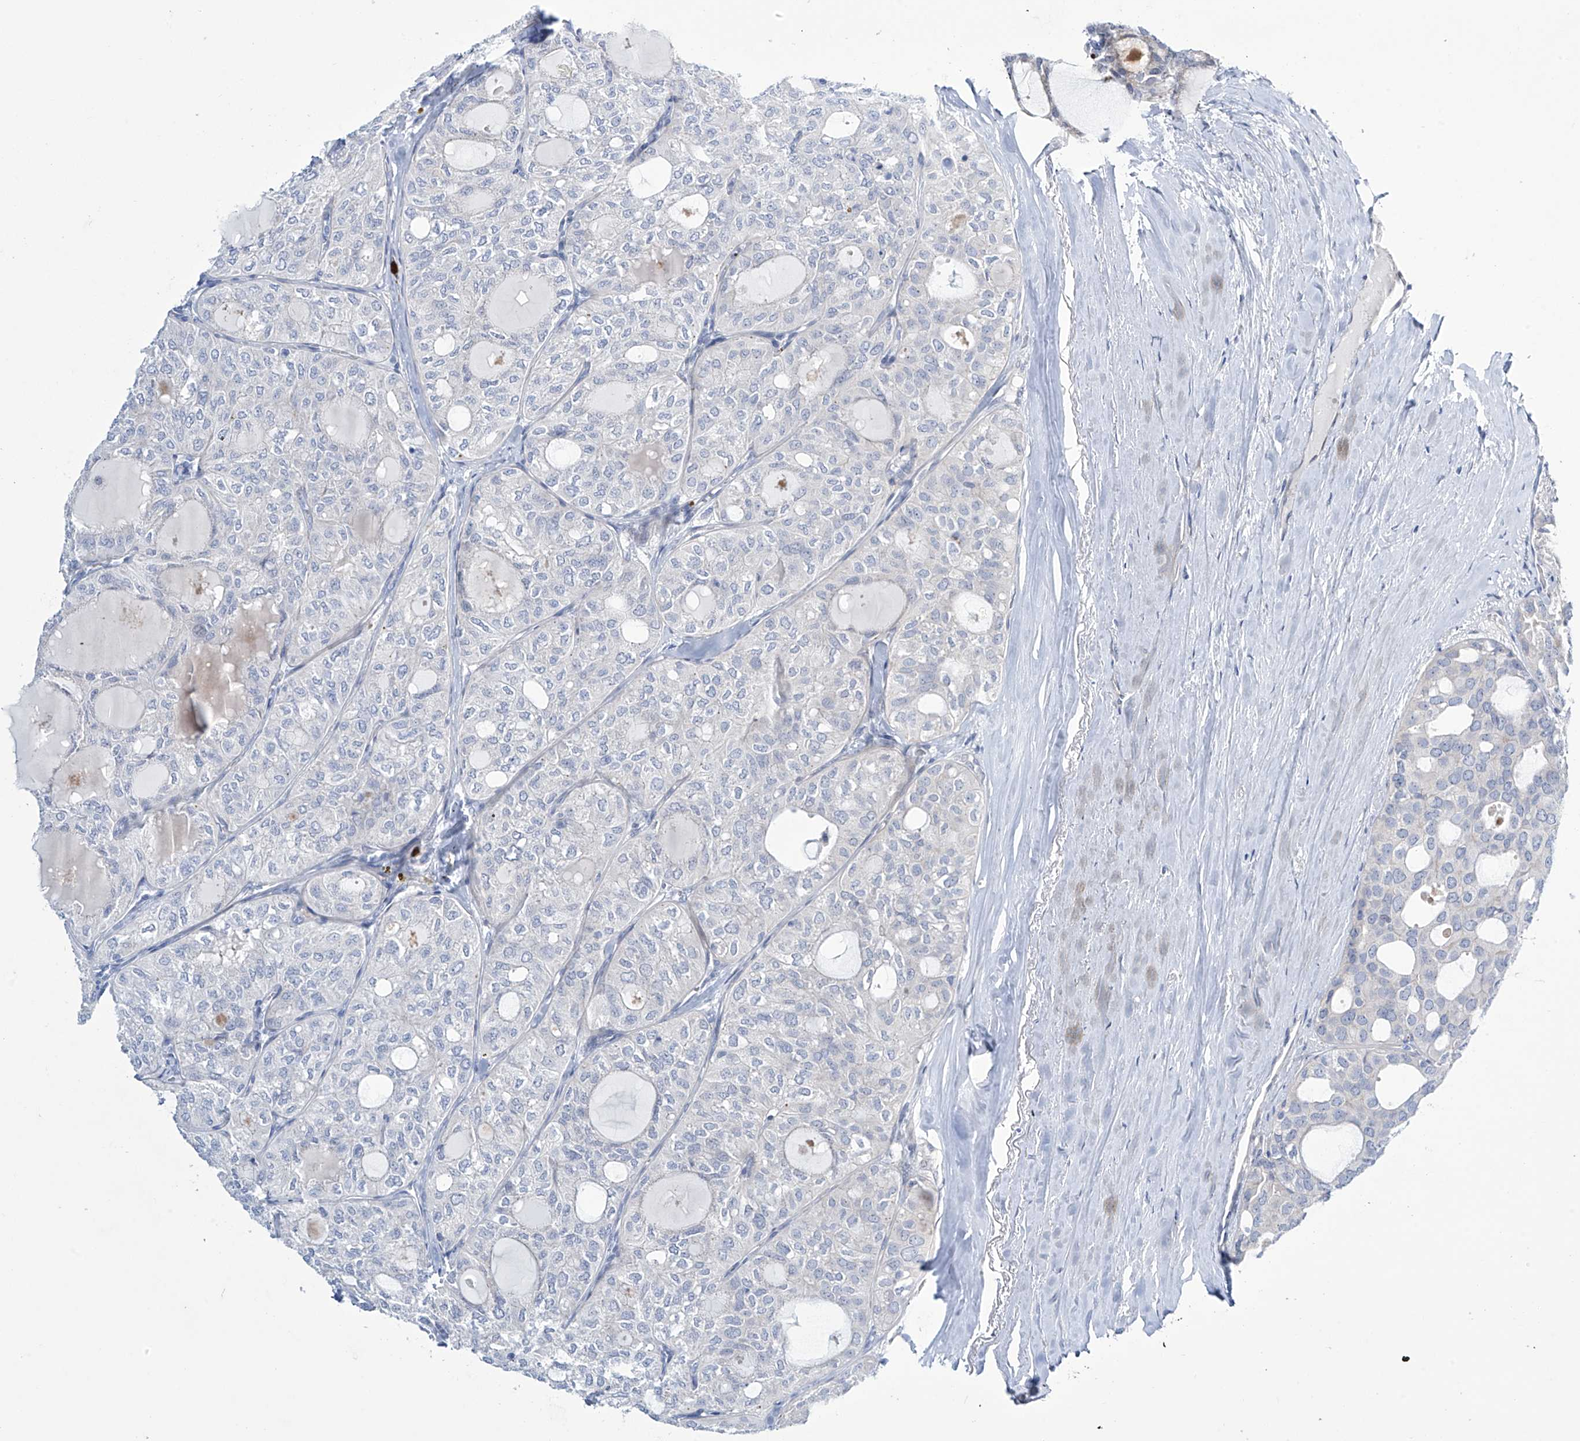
{"staining": {"intensity": "negative", "quantity": "none", "location": "none"}, "tissue": "thyroid cancer", "cell_type": "Tumor cells", "image_type": "cancer", "snomed": [{"axis": "morphology", "description": "Follicular adenoma carcinoma, NOS"}, {"axis": "topography", "description": "Thyroid gland"}], "caption": "IHC of thyroid cancer exhibits no staining in tumor cells. (DAB IHC with hematoxylin counter stain).", "gene": "TRIM60", "patient": {"sex": "male", "age": 75}}